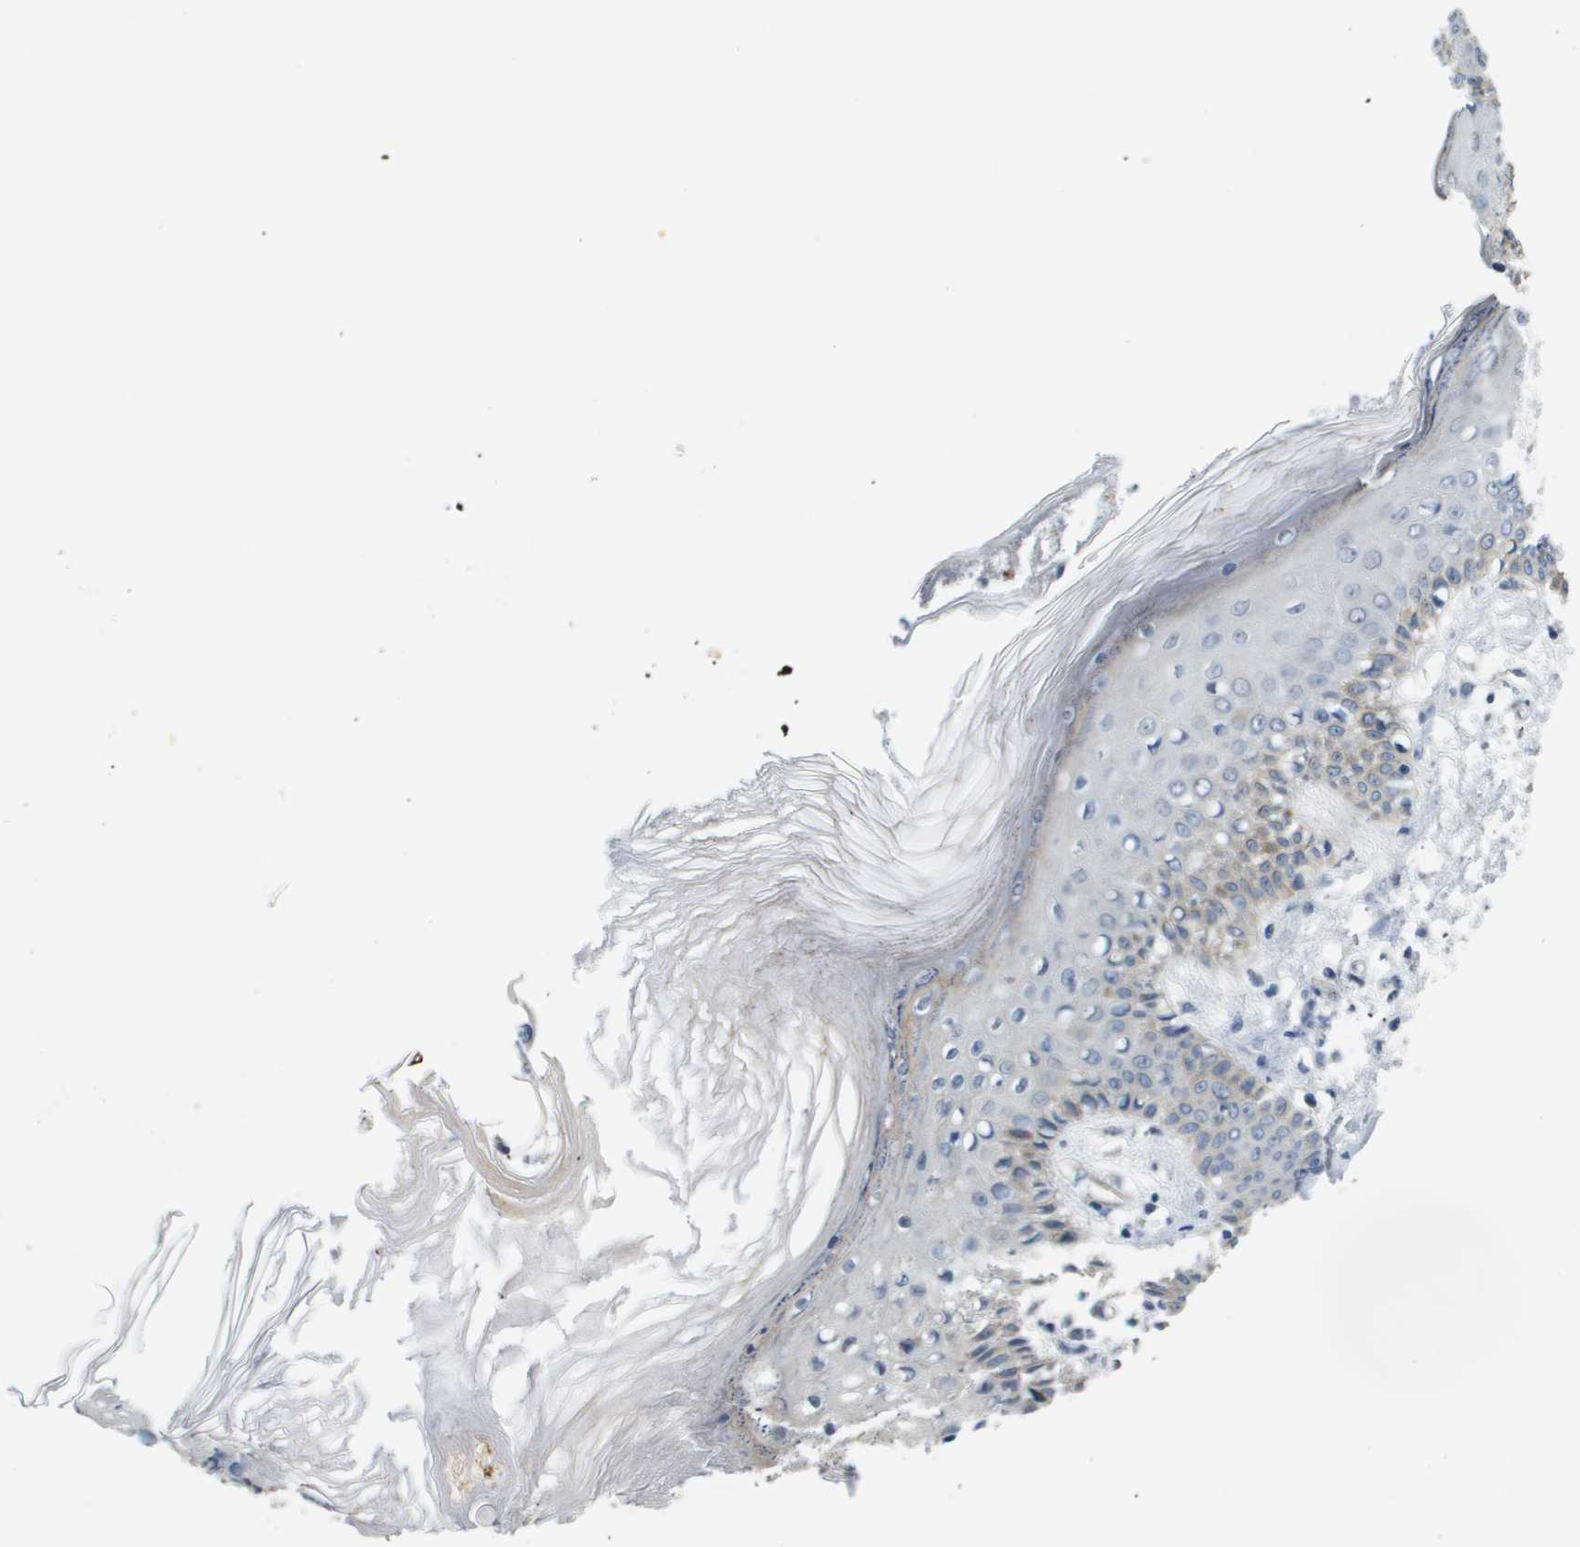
{"staining": {"intensity": "negative", "quantity": "none", "location": "none"}, "tissue": "skin", "cell_type": "Fibroblasts", "image_type": "normal", "snomed": [{"axis": "morphology", "description": "Normal tissue, NOS"}, {"axis": "topography", "description": "Skin"}], "caption": "Immunohistochemical staining of normal skin exhibits no significant positivity in fibroblasts.", "gene": "OTUD5", "patient": {"sex": "male", "age": 53}}